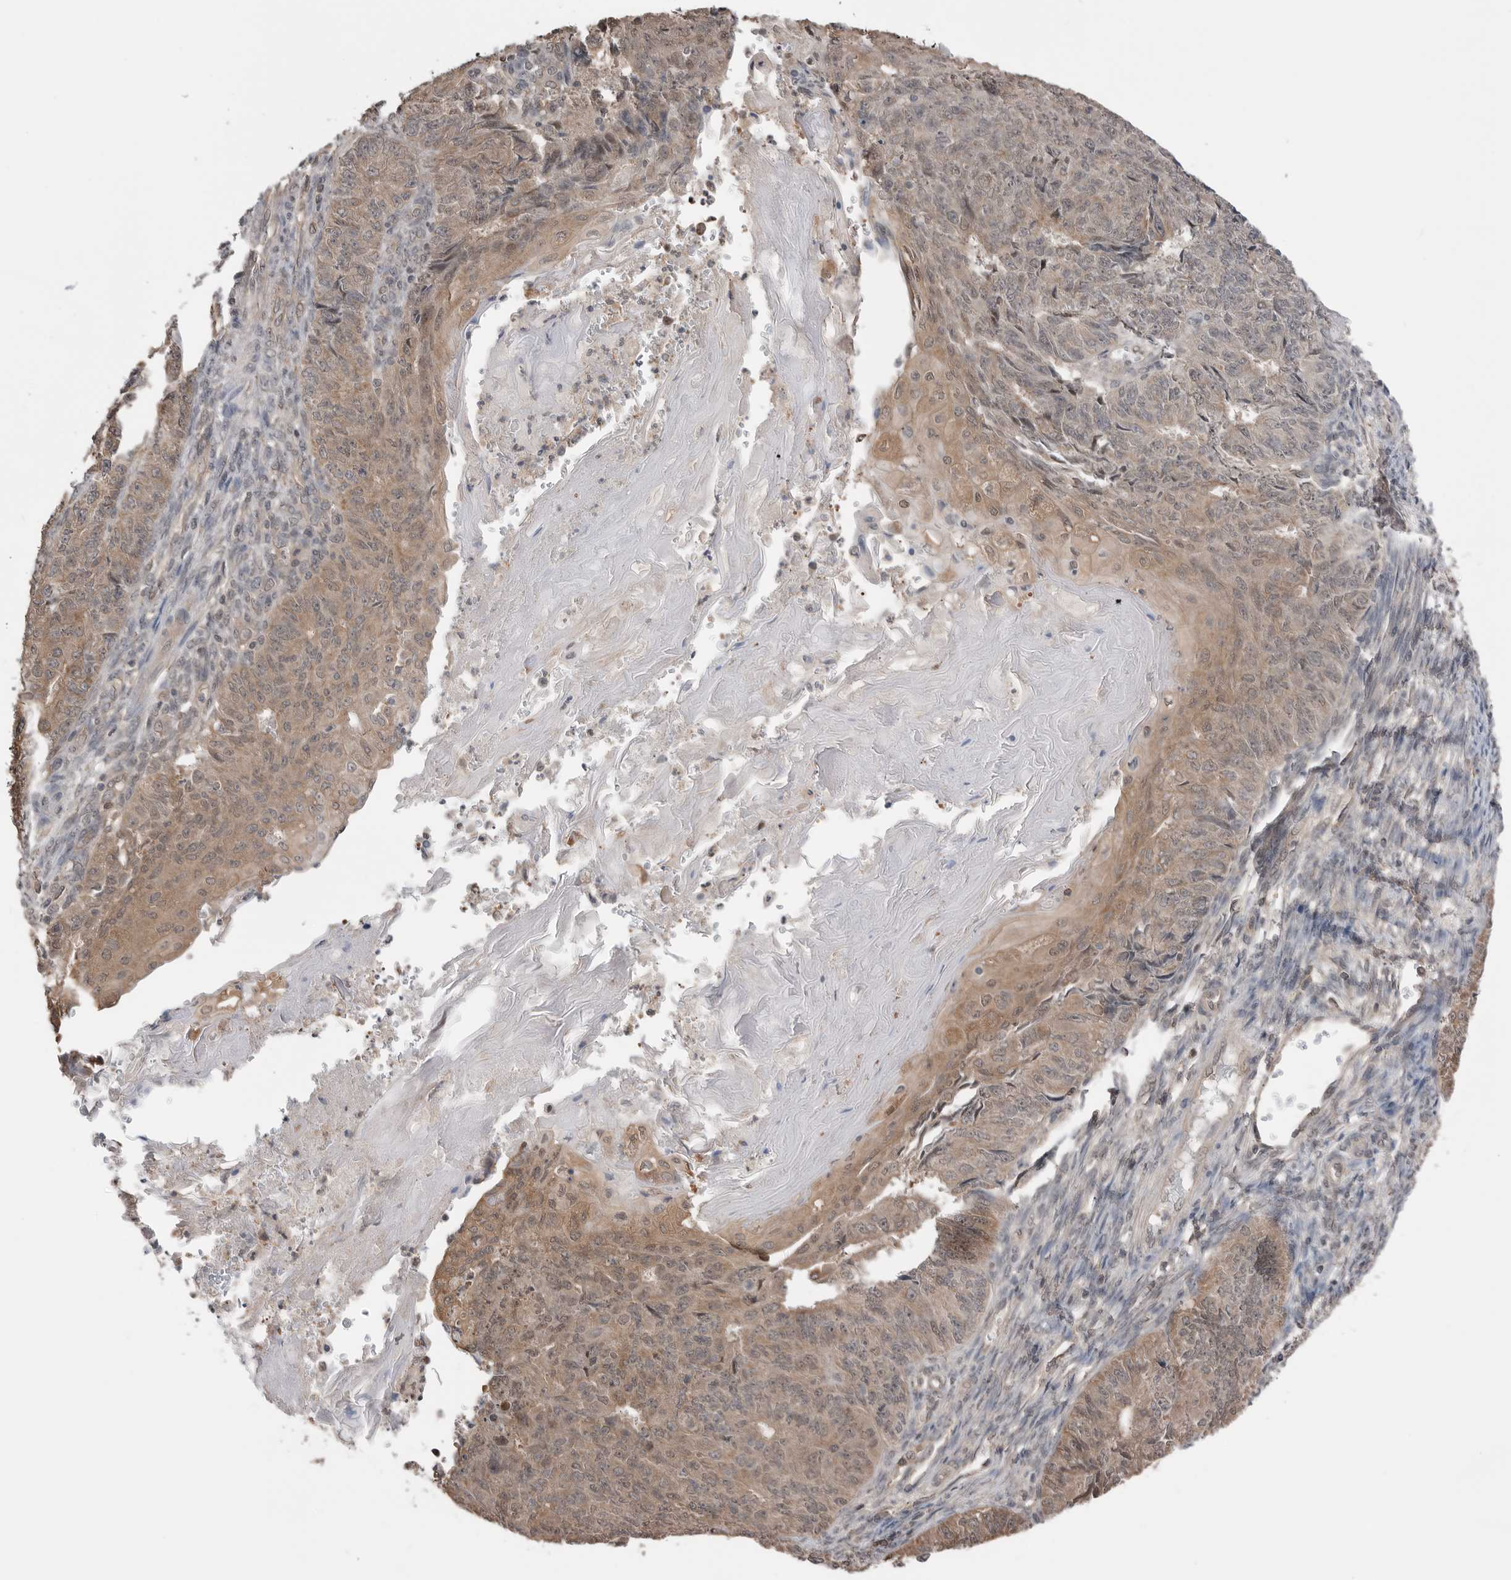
{"staining": {"intensity": "moderate", "quantity": "25%-75%", "location": "cytoplasmic/membranous"}, "tissue": "endometrial cancer", "cell_type": "Tumor cells", "image_type": "cancer", "snomed": [{"axis": "morphology", "description": "Adenocarcinoma, NOS"}, {"axis": "topography", "description": "Endometrium"}], "caption": "Protein positivity by IHC exhibits moderate cytoplasmic/membranous expression in about 25%-75% of tumor cells in adenocarcinoma (endometrial).", "gene": "PEAK1", "patient": {"sex": "female", "age": 32}}